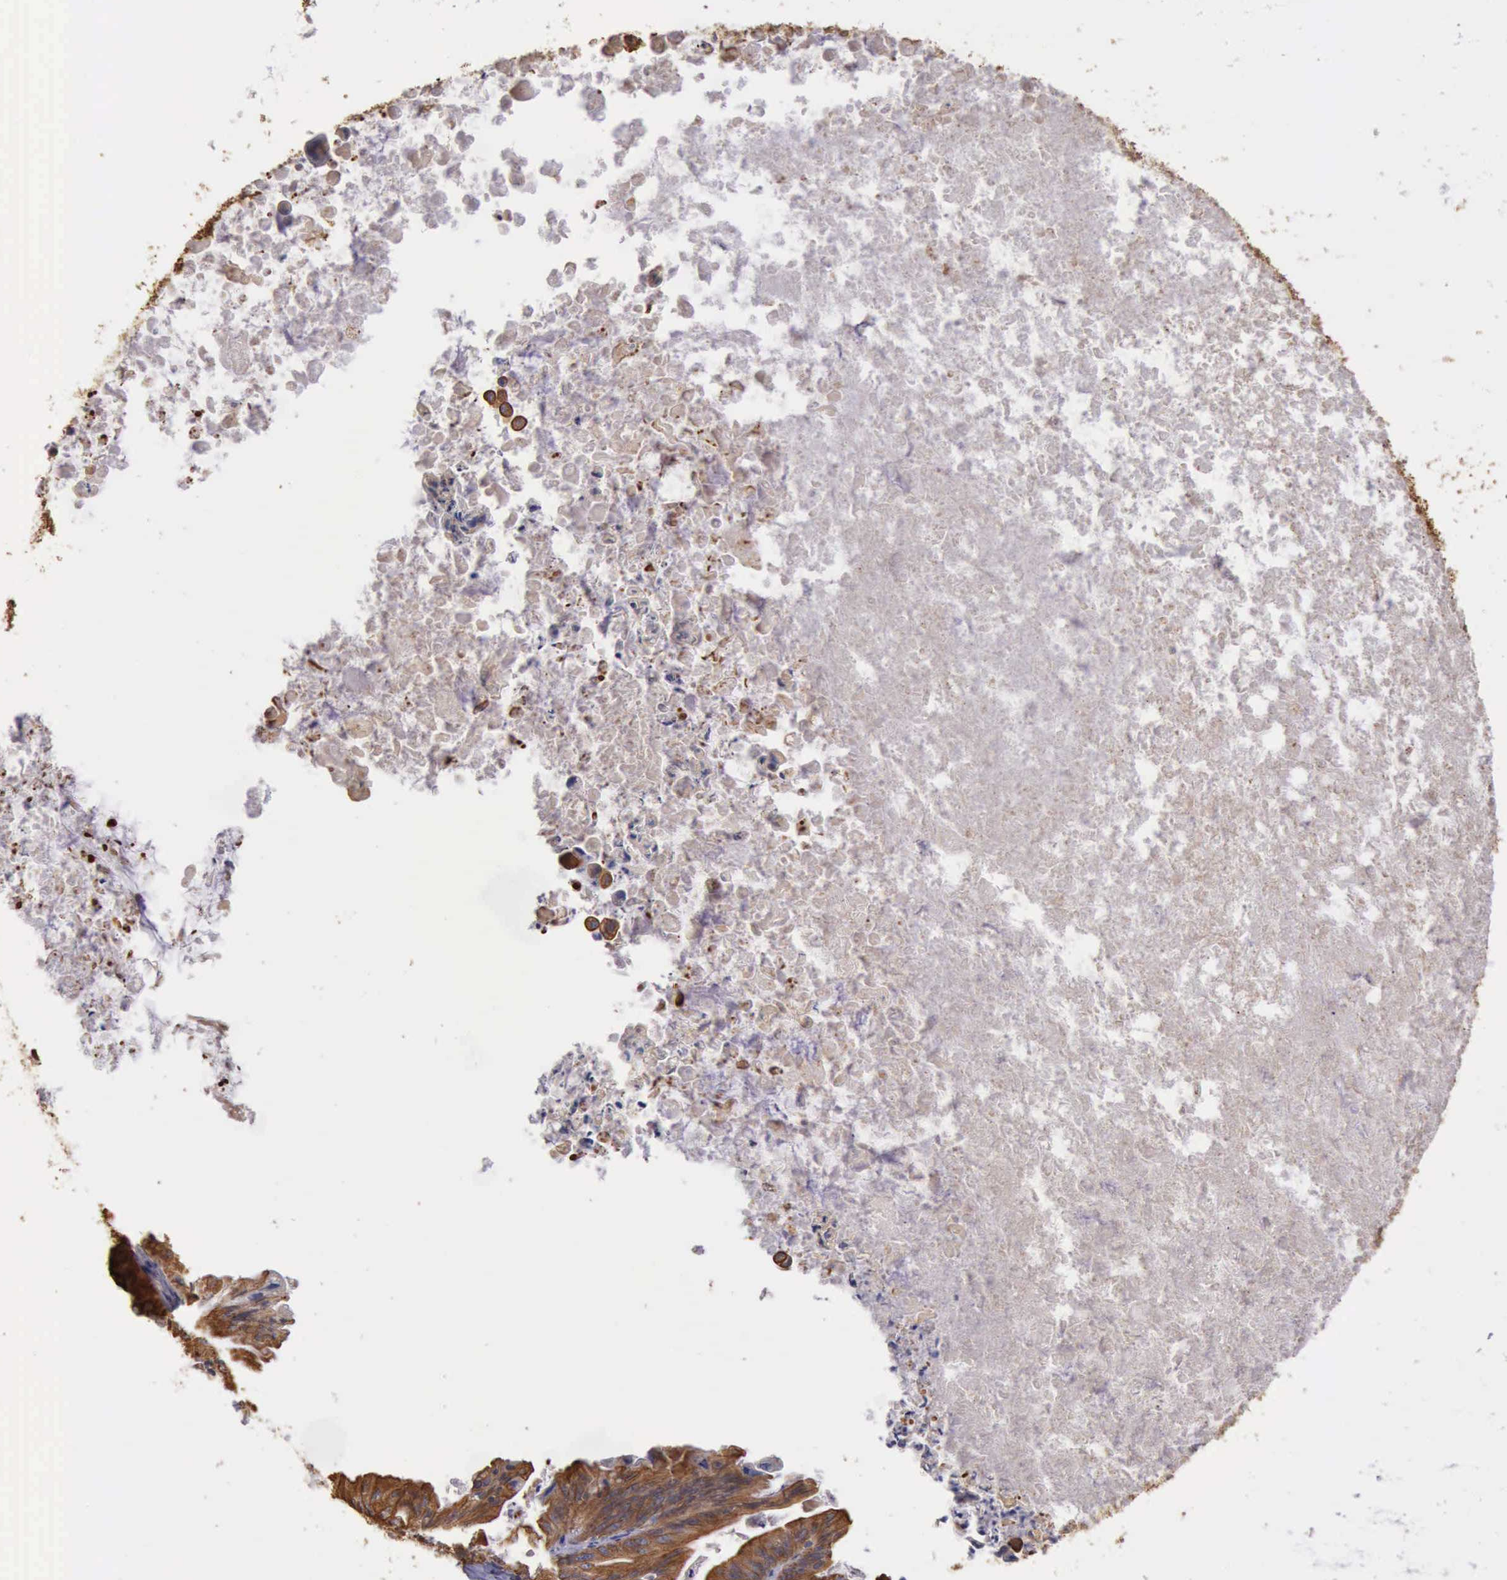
{"staining": {"intensity": "moderate", "quantity": ">75%", "location": "cytoplasmic/membranous"}, "tissue": "ovarian cancer", "cell_type": "Tumor cells", "image_type": "cancer", "snomed": [{"axis": "morphology", "description": "Cystadenocarcinoma, mucinous, NOS"}, {"axis": "topography", "description": "Ovary"}], "caption": "Immunohistochemical staining of ovarian mucinous cystadenocarcinoma demonstrates medium levels of moderate cytoplasmic/membranous expression in approximately >75% of tumor cells.", "gene": "RAB39B", "patient": {"sex": "female", "age": 37}}